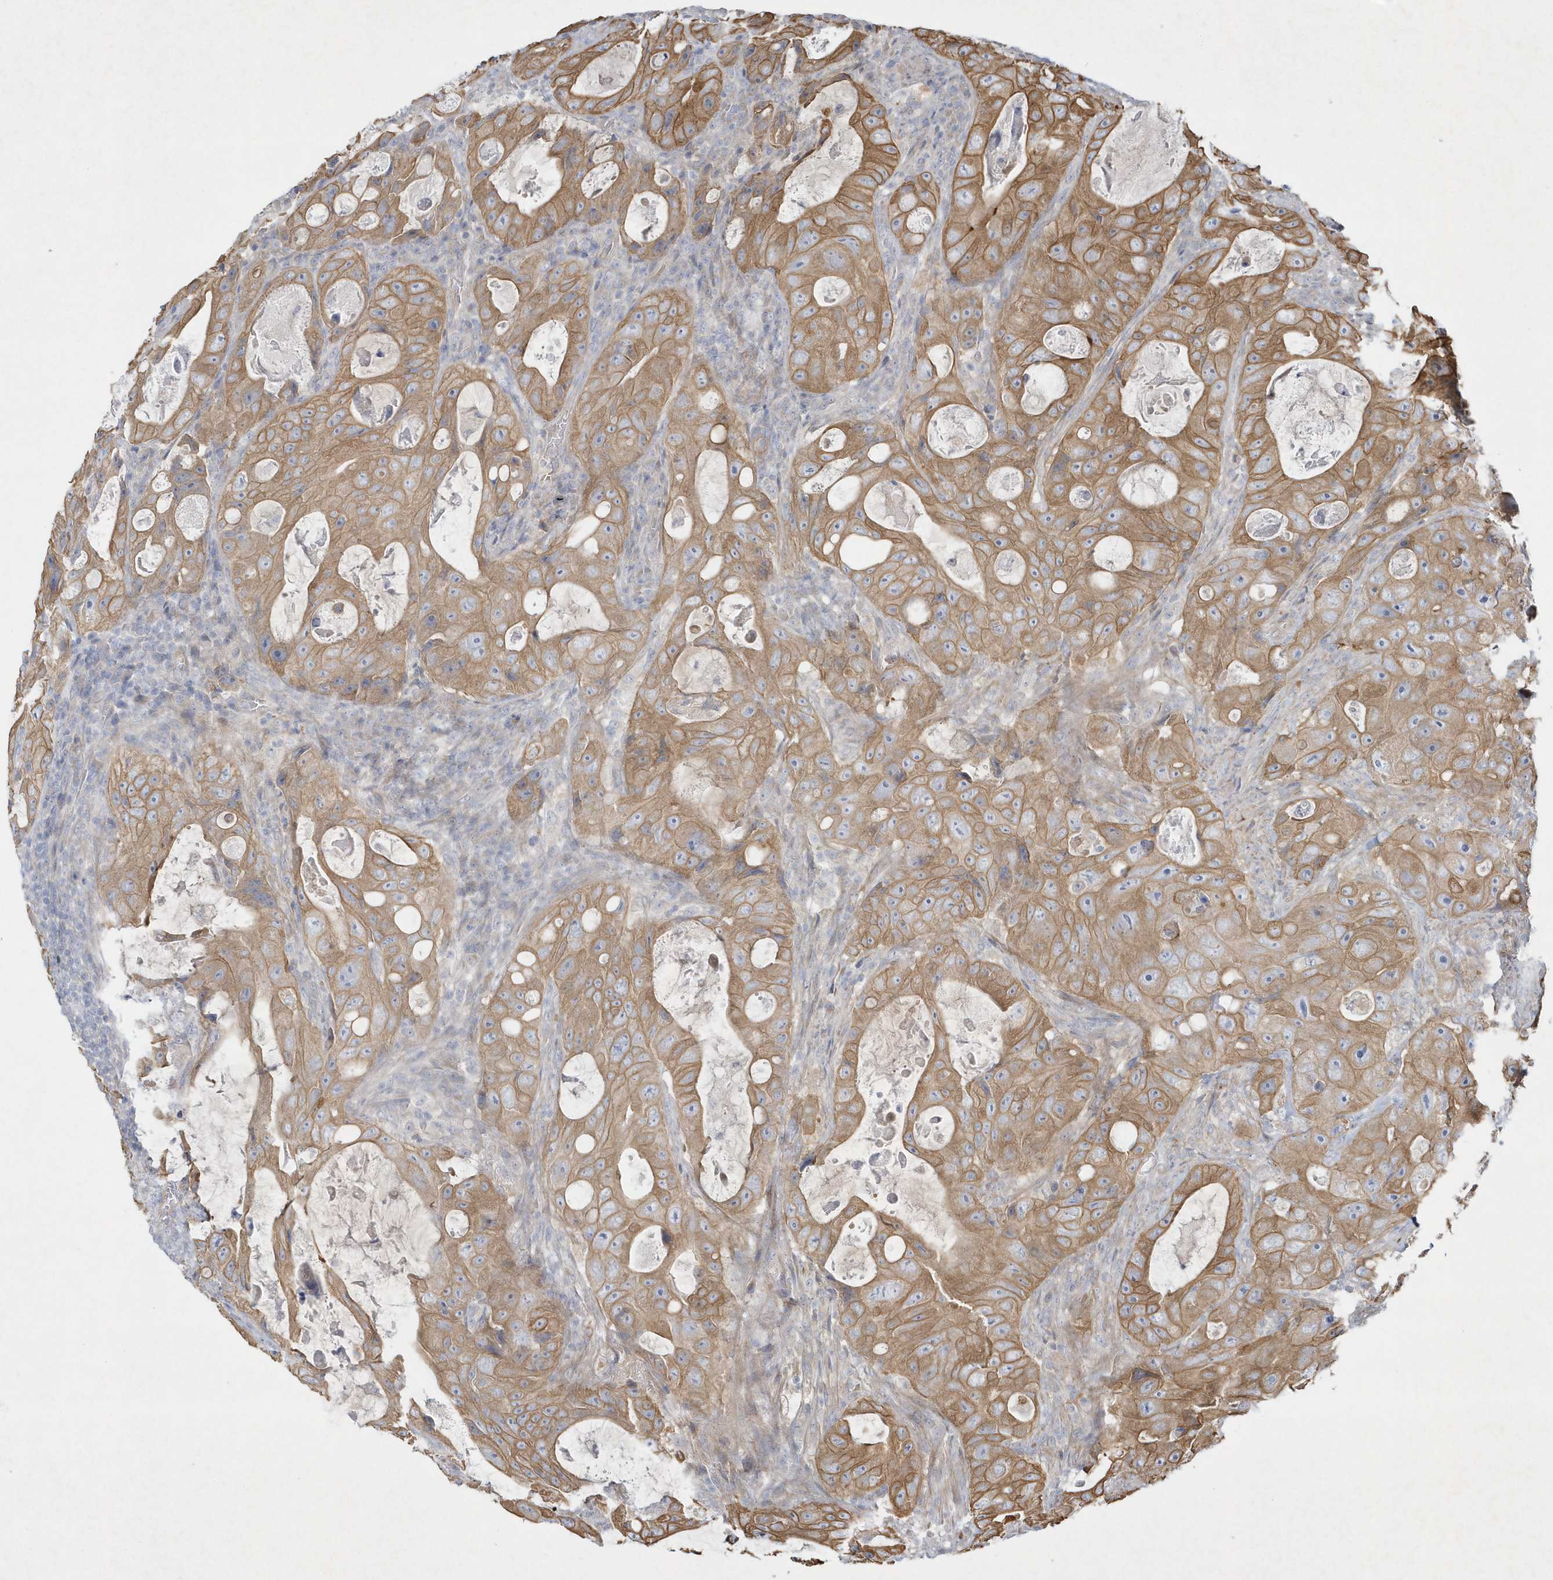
{"staining": {"intensity": "moderate", "quantity": ">75%", "location": "cytoplasmic/membranous"}, "tissue": "colorectal cancer", "cell_type": "Tumor cells", "image_type": "cancer", "snomed": [{"axis": "morphology", "description": "Adenocarcinoma, NOS"}, {"axis": "topography", "description": "Colon"}], "caption": "A brown stain shows moderate cytoplasmic/membranous positivity of a protein in human adenocarcinoma (colorectal) tumor cells.", "gene": "LARS1", "patient": {"sex": "female", "age": 46}}